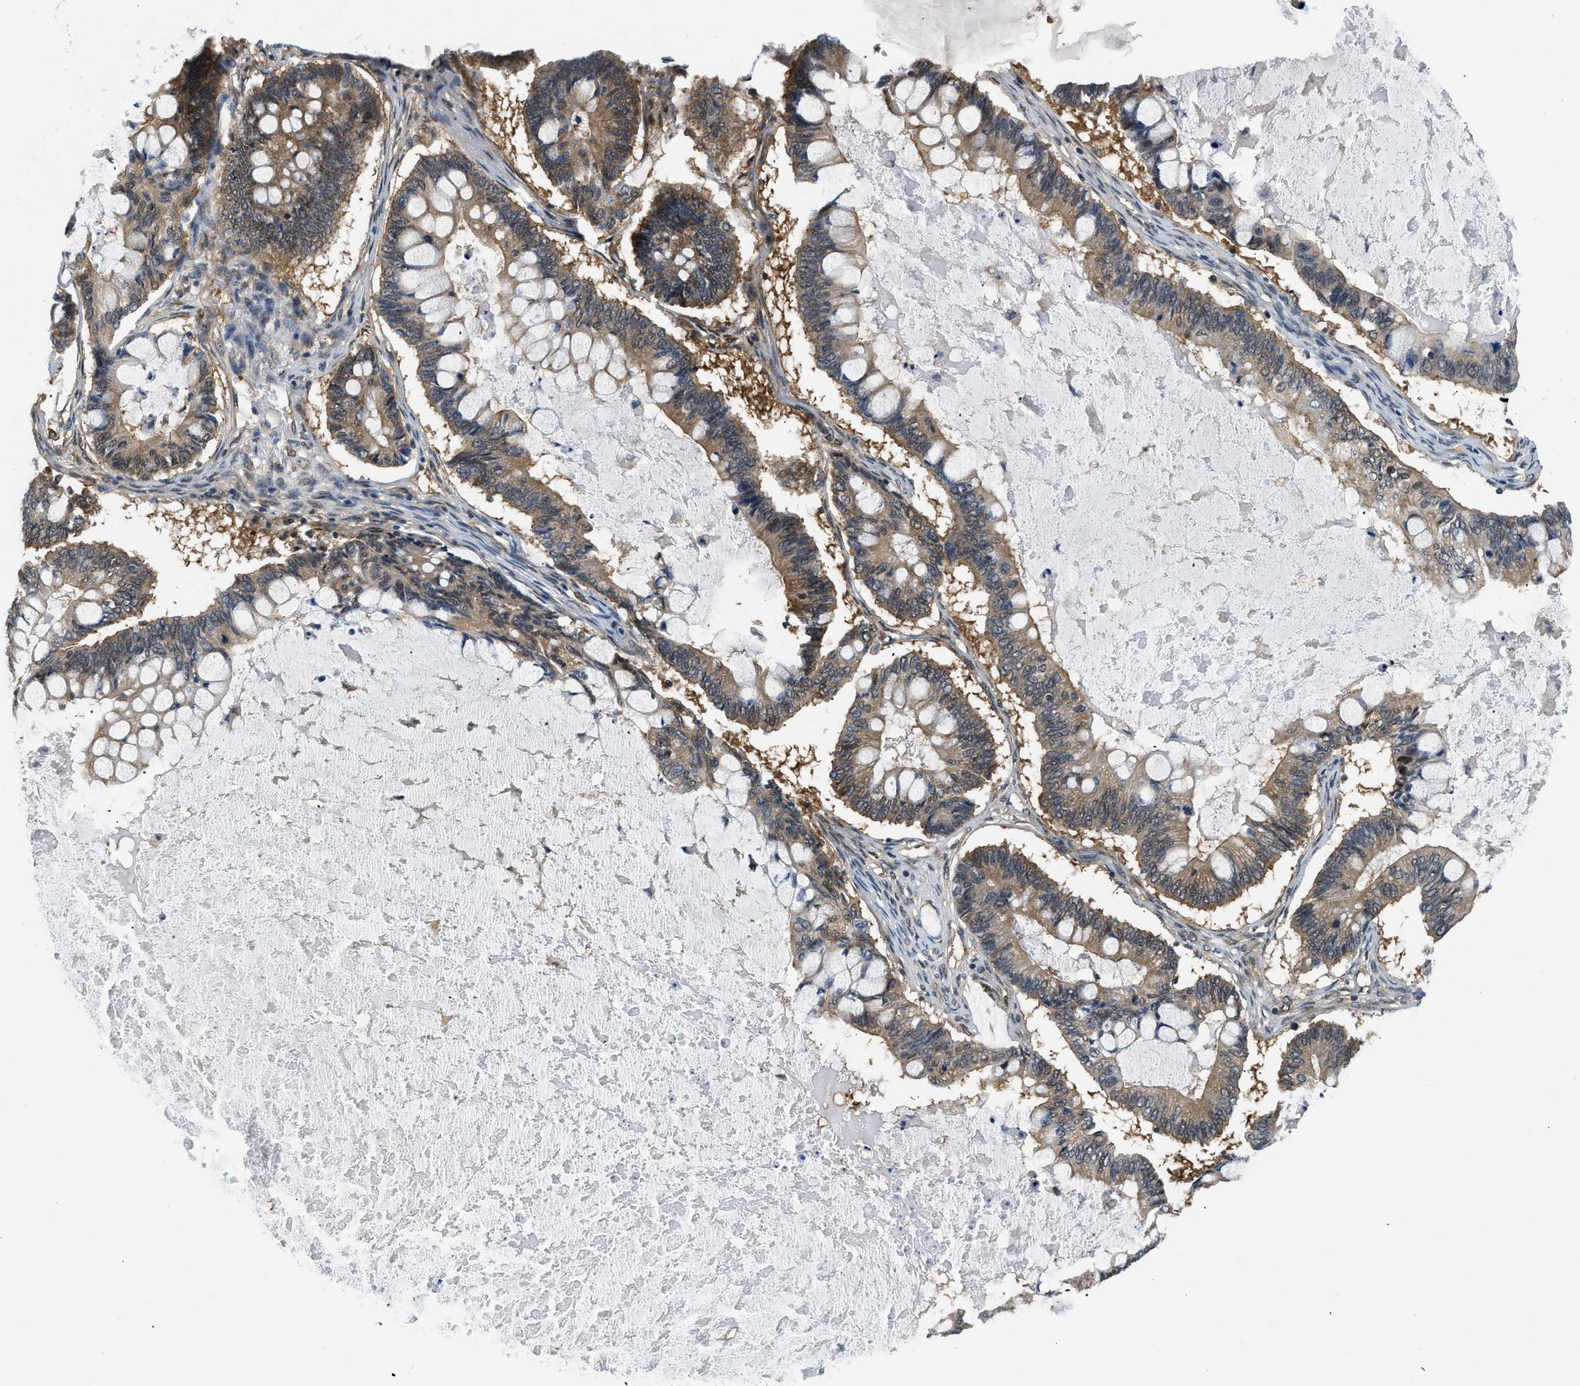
{"staining": {"intensity": "moderate", "quantity": ">75%", "location": "cytoplasmic/membranous"}, "tissue": "ovarian cancer", "cell_type": "Tumor cells", "image_type": "cancer", "snomed": [{"axis": "morphology", "description": "Cystadenocarcinoma, mucinous, NOS"}, {"axis": "topography", "description": "Ovary"}], "caption": "Human ovarian mucinous cystadenocarcinoma stained with a brown dye reveals moderate cytoplasmic/membranous positive staining in approximately >75% of tumor cells.", "gene": "EIF4EBP2", "patient": {"sex": "female", "age": 61}}